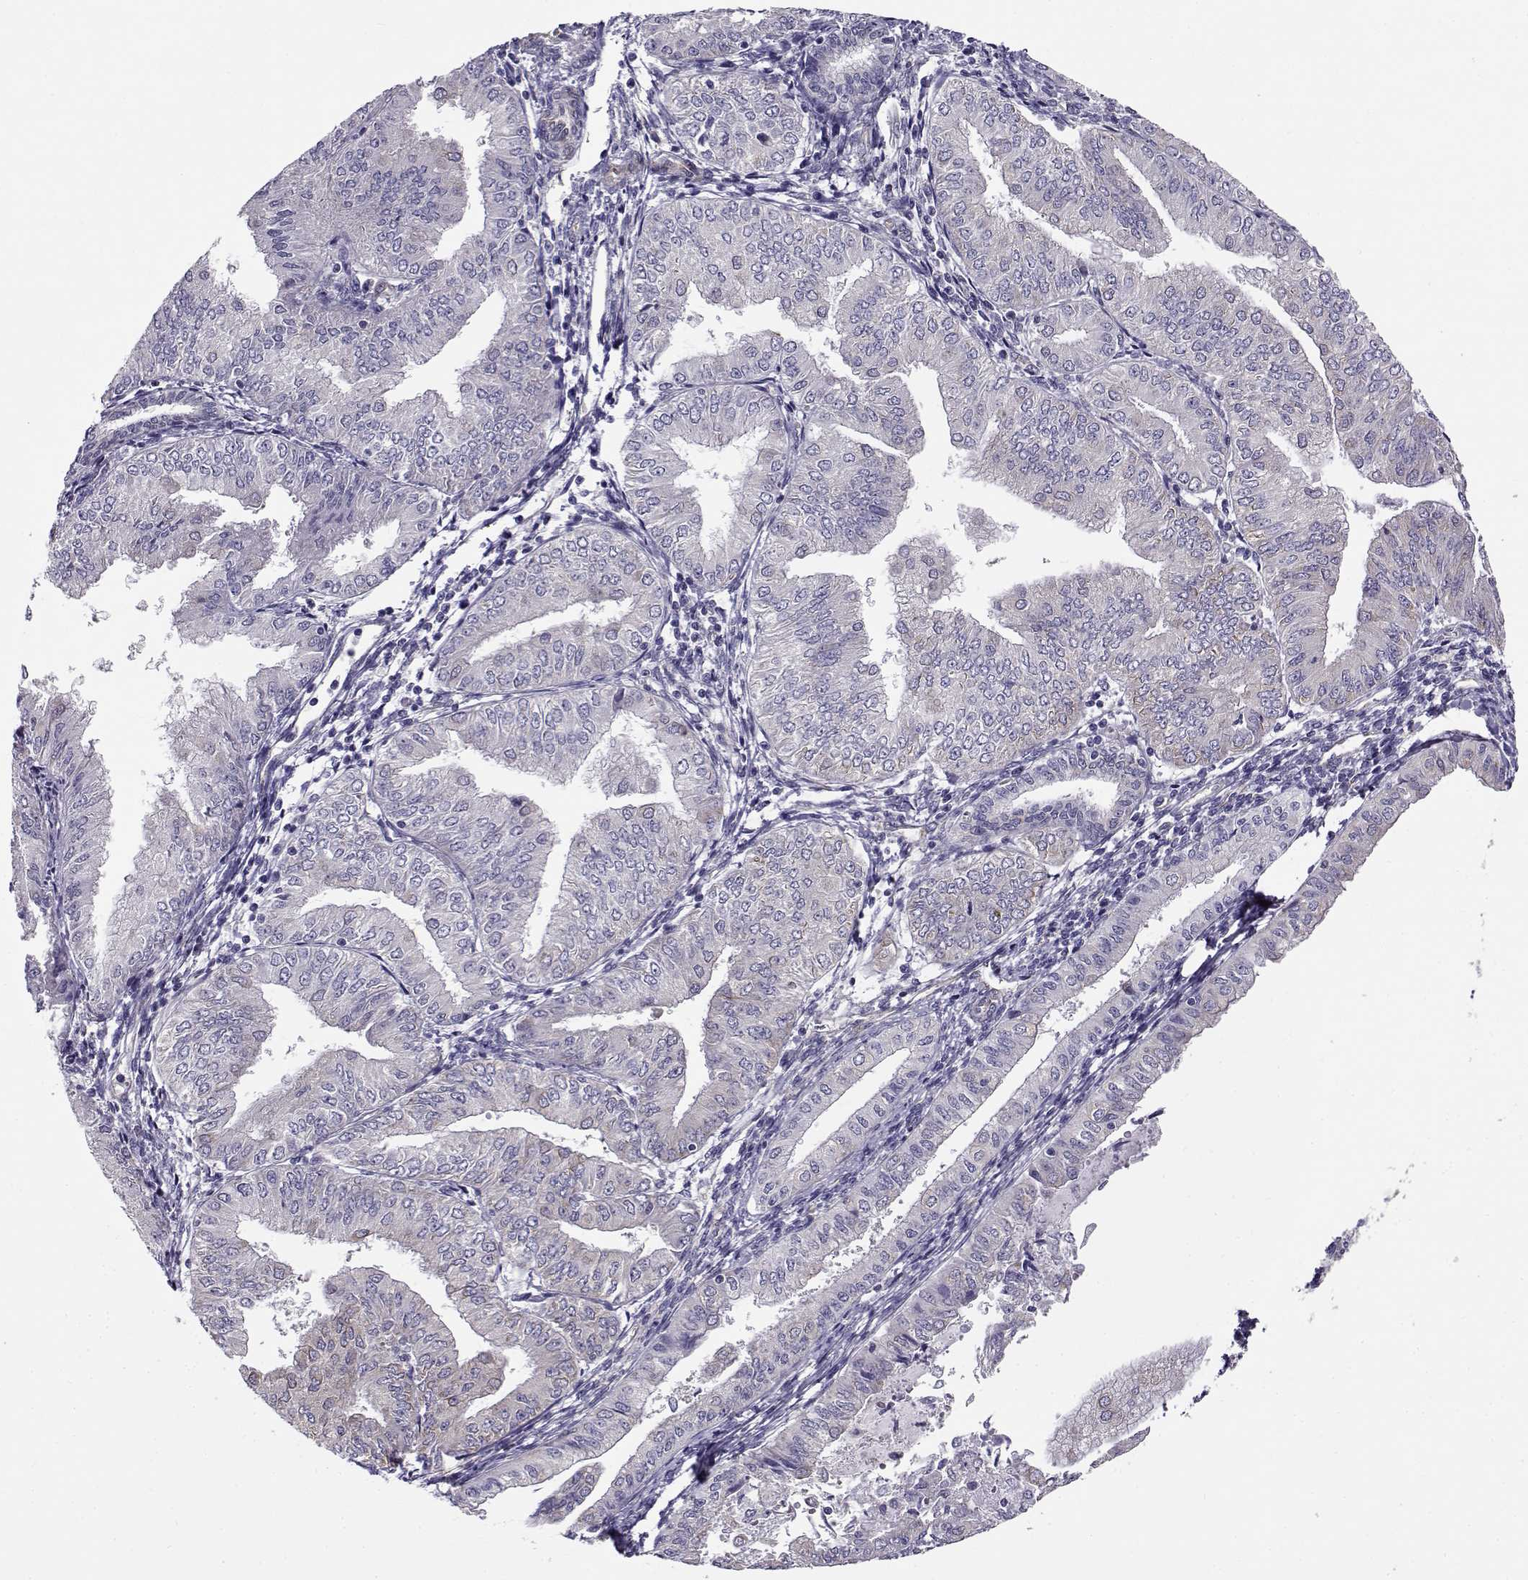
{"staining": {"intensity": "negative", "quantity": "none", "location": "none"}, "tissue": "endometrial cancer", "cell_type": "Tumor cells", "image_type": "cancer", "snomed": [{"axis": "morphology", "description": "Adenocarcinoma, NOS"}, {"axis": "topography", "description": "Endometrium"}], "caption": "Tumor cells show no significant protein staining in endometrial adenocarcinoma.", "gene": "BEND6", "patient": {"sex": "female", "age": 53}}